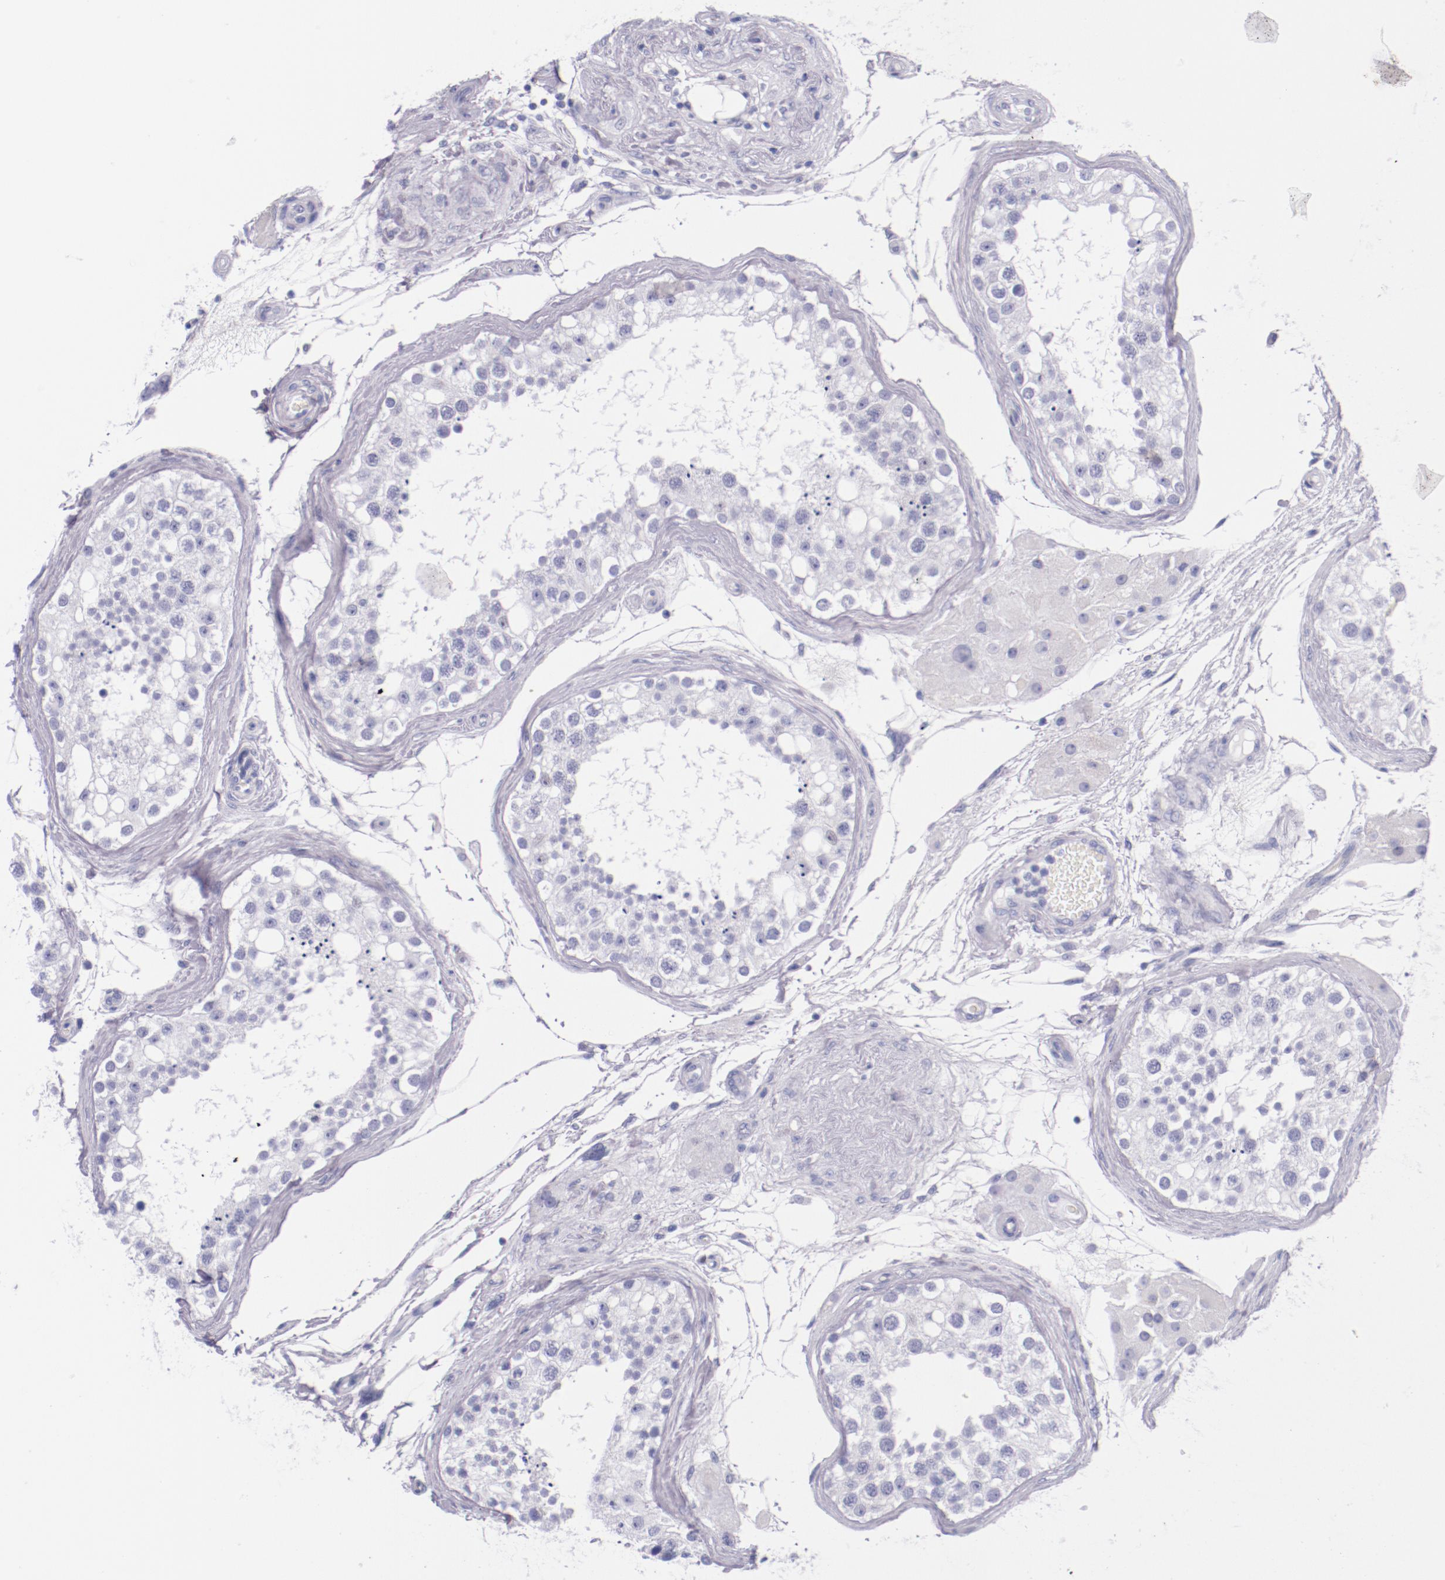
{"staining": {"intensity": "negative", "quantity": "none", "location": "none"}, "tissue": "testis", "cell_type": "Cells in seminiferous ducts", "image_type": "normal", "snomed": [{"axis": "morphology", "description": "Normal tissue, NOS"}, {"axis": "topography", "description": "Testis"}], "caption": "DAB (3,3'-diaminobenzidine) immunohistochemical staining of normal human testis demonstrates no significant expression in cells in seminiferous ducts. Brightfield microscopy of IHC stained with DAB (brown) and hematoxylin (blue), captured at high magnification.", "gene": "IRF4", "patient": {"sex": "male", "age": 68}}